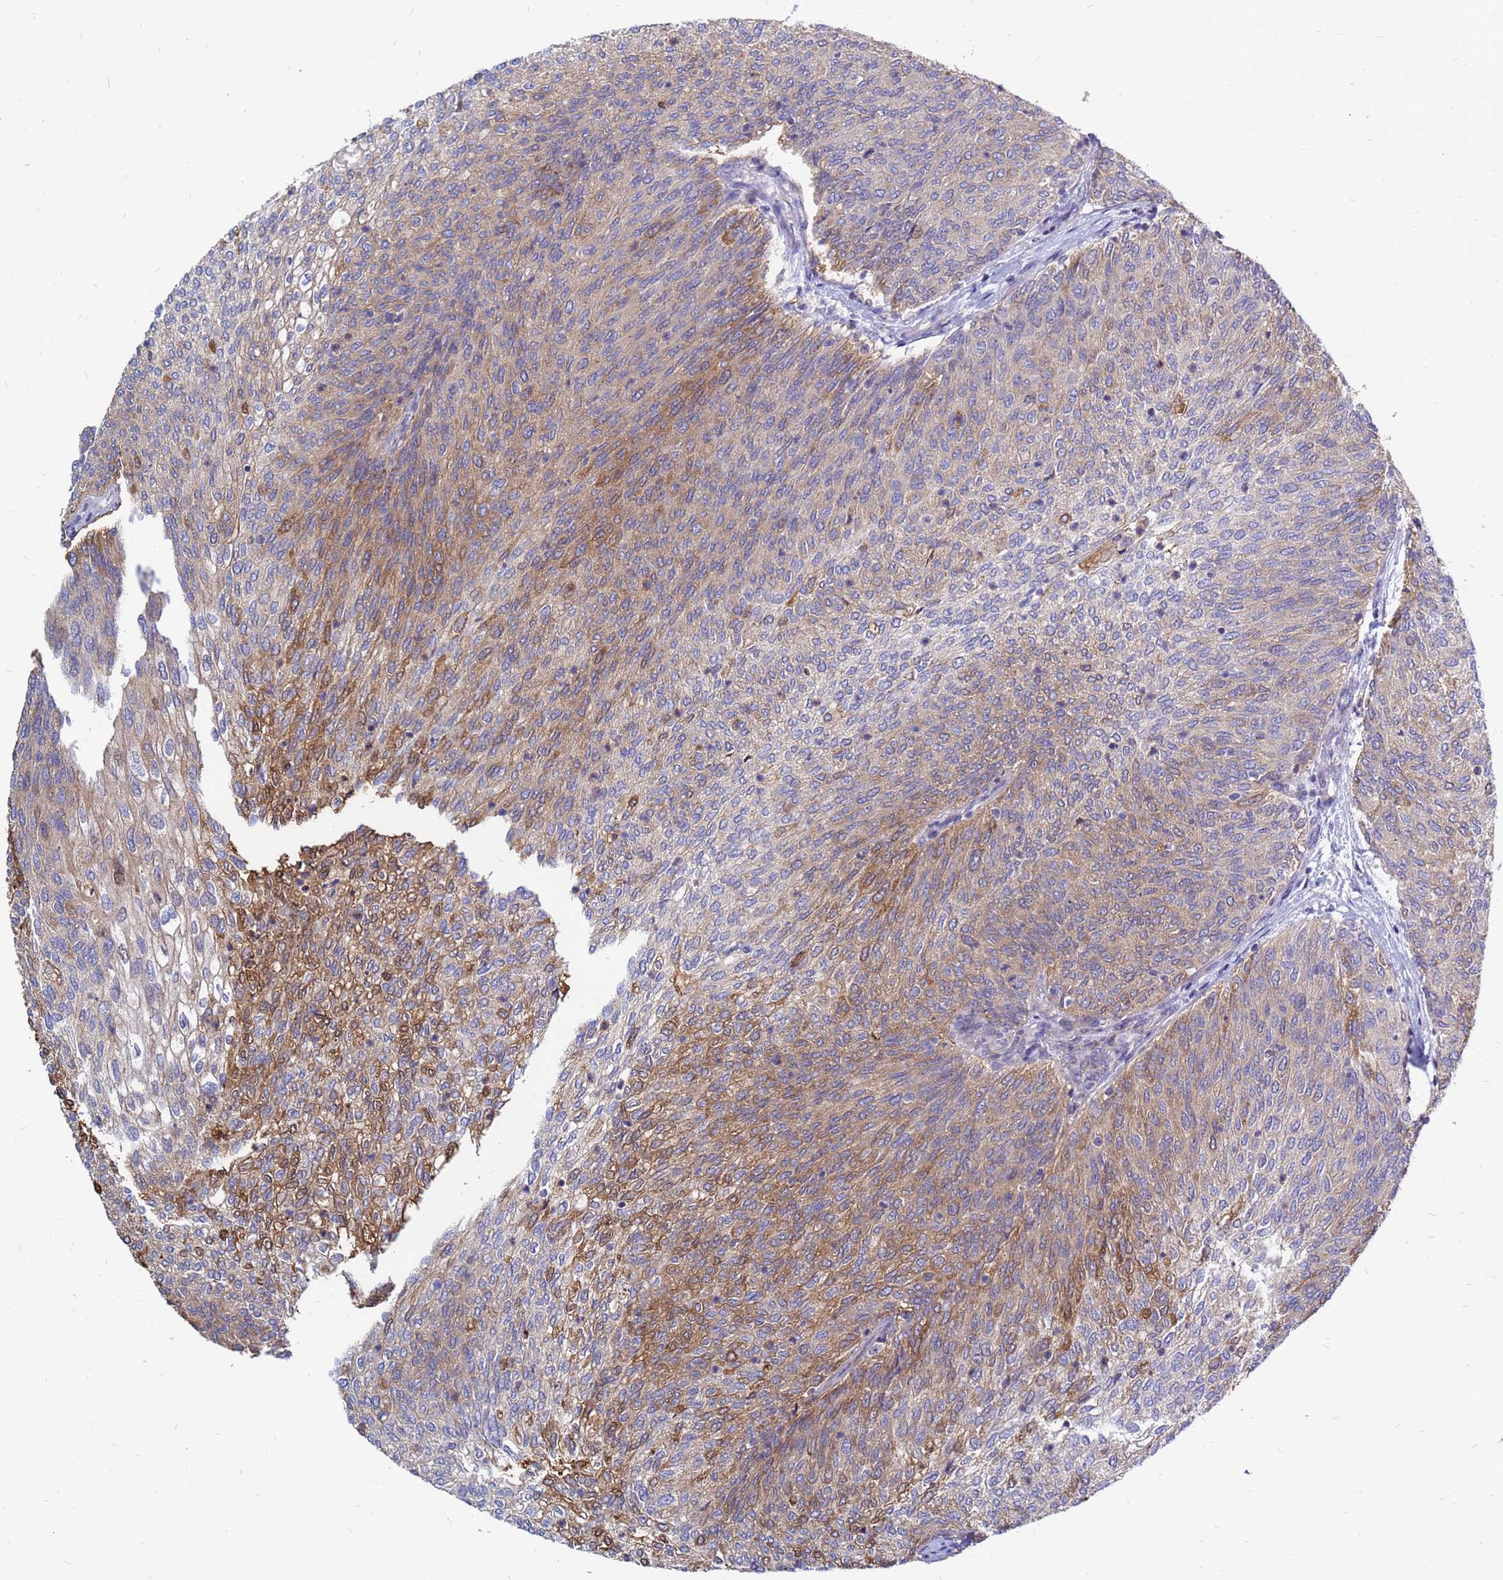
{"staining": {"intensity": "moderate", "quantity": "25%-75%", "location": "cytoplasmic/membranous"}, "tissue": "urothelial cancer", "cell_type": "Tumor cells", "image_type": "cancer", "snomed": [{"axis": "morphology", "description": "Urothelial carcinoma, Low grade"}, {"axis": "topography", "description": "Urinary bladder"}], "caption": "Moderate cytoplasmic/membranous positivity for a protein is present in approximately 25%-75% of tumor cells of low-grade urothelial carcinoma using immunohistochemistry.", "gene": "MOB2", "patient": {"sex": "female", "age": 79}}